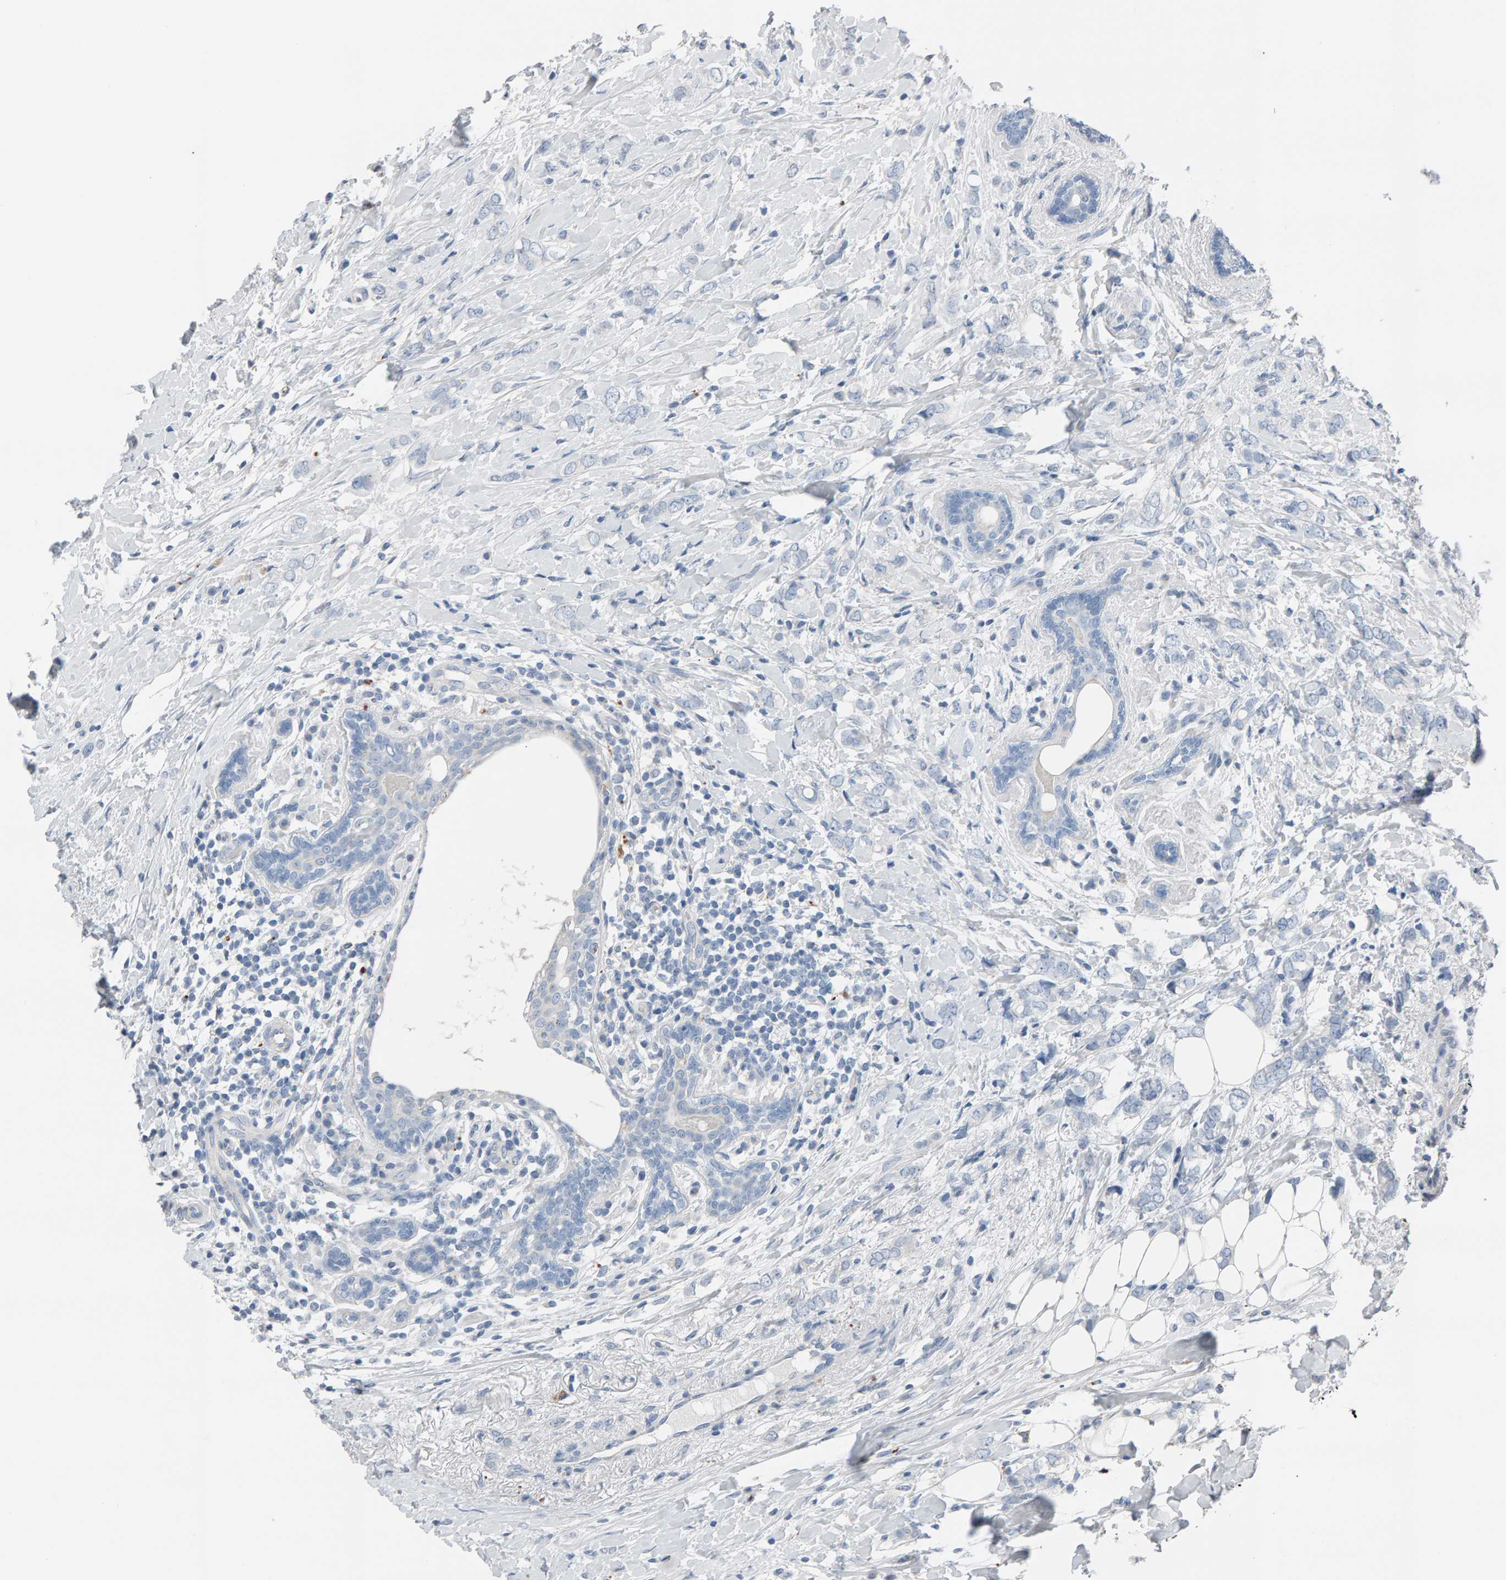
{"staining": {"intensity": "negative", "quantity": "none", "location": "none"}, "tissue": "breast cancer", "cell_type": "Tumor cells", "image_type": "cancer", "snomed": [{"axis": "morphology", "description": "Normal tissue, NOS"}, {"axis": "morphology", "description": "Lobular carcinoma"}, {"axis": "topography", "description": "Breast"}], "caption": "Lobular carcinoma (breast) was stained to show a protein in brown. There is no significant positivity in tumor cells. Nuclei are stained in blue.", "gene": "IPPK", "patient": {"sex": "female", "age": 47}}